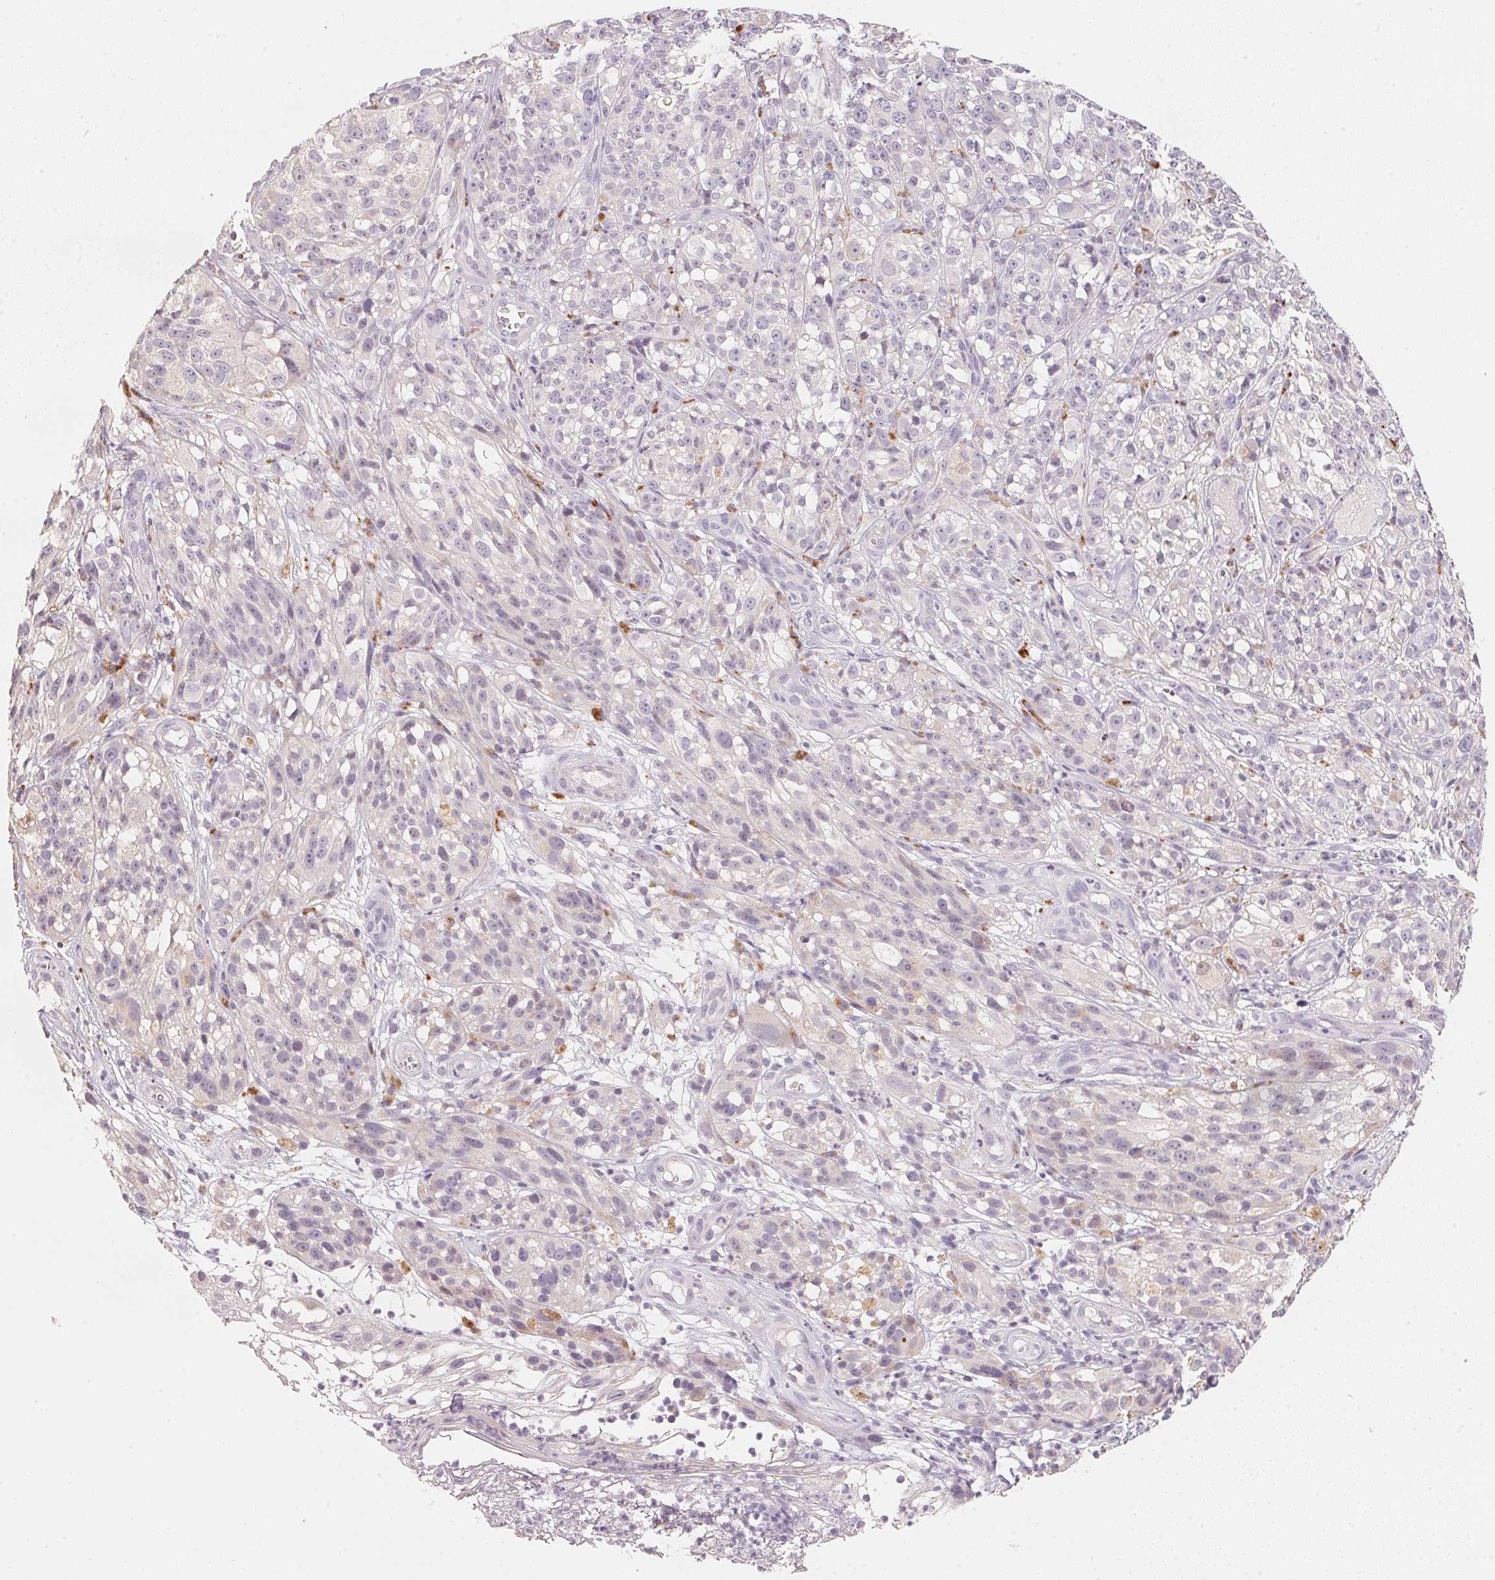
{"staining": {"intensity": "negative", "quantity": "none", "location": "none"}, "tissue": "melanoma", "cell_type": "Tumor cells", "image_type": "cancer", "snomed": [{"axis": "morphology", "description": "Malignant melanoma, NOS"}, {"axis": "topography", "description": "Skin"}], "caption": "DAB (3,3'-diaminobenzidine) immunohistochemical staining of human malignant melanoma exhibits no significant staining in tumor cells.", "gene": "TREH", "patient": {"sex": "female", "age": 85}}